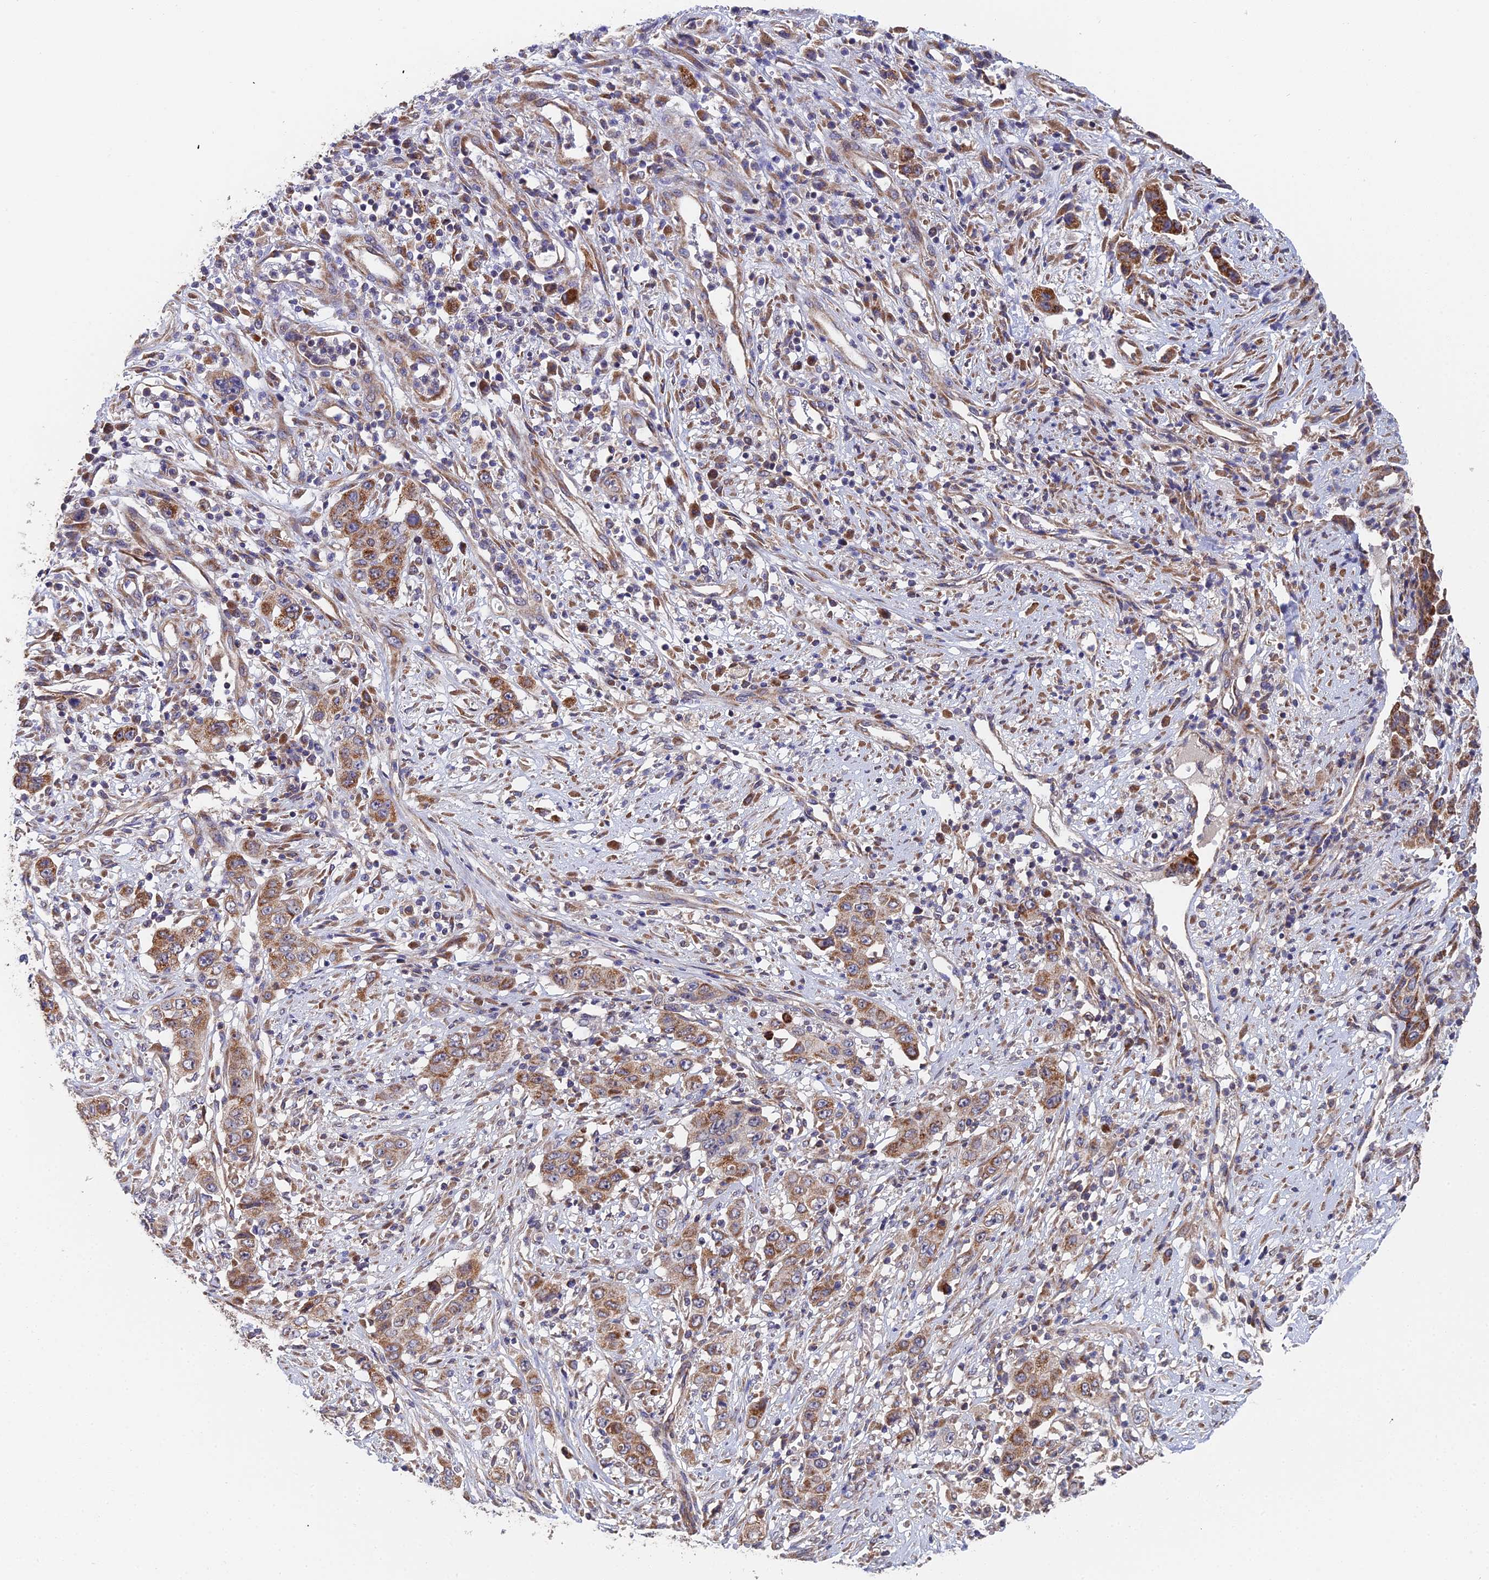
{"staining": {"intensity": "moderate", "quantity": "25%-75%", "location": "cytoplasmic/membranous"}, "tissue": "stomach cancer", "cell_type": "Tumor cells", "image_type": "cancer", "snomed": [{"axis": "morphology", "description": "Adenocarcinoma, NOS"}, {"axis": "topography", "description": "Stomach, upper"}], "caption": "Immunohistochemical staining of human stomach adenocarcinoma demonstrates medium levels of moderate cytoplasmic/membranous expression in about 25%-75% of tumor cells.", "gene": "ECSIT", "patient": {"sex": "male", "age": 62}}